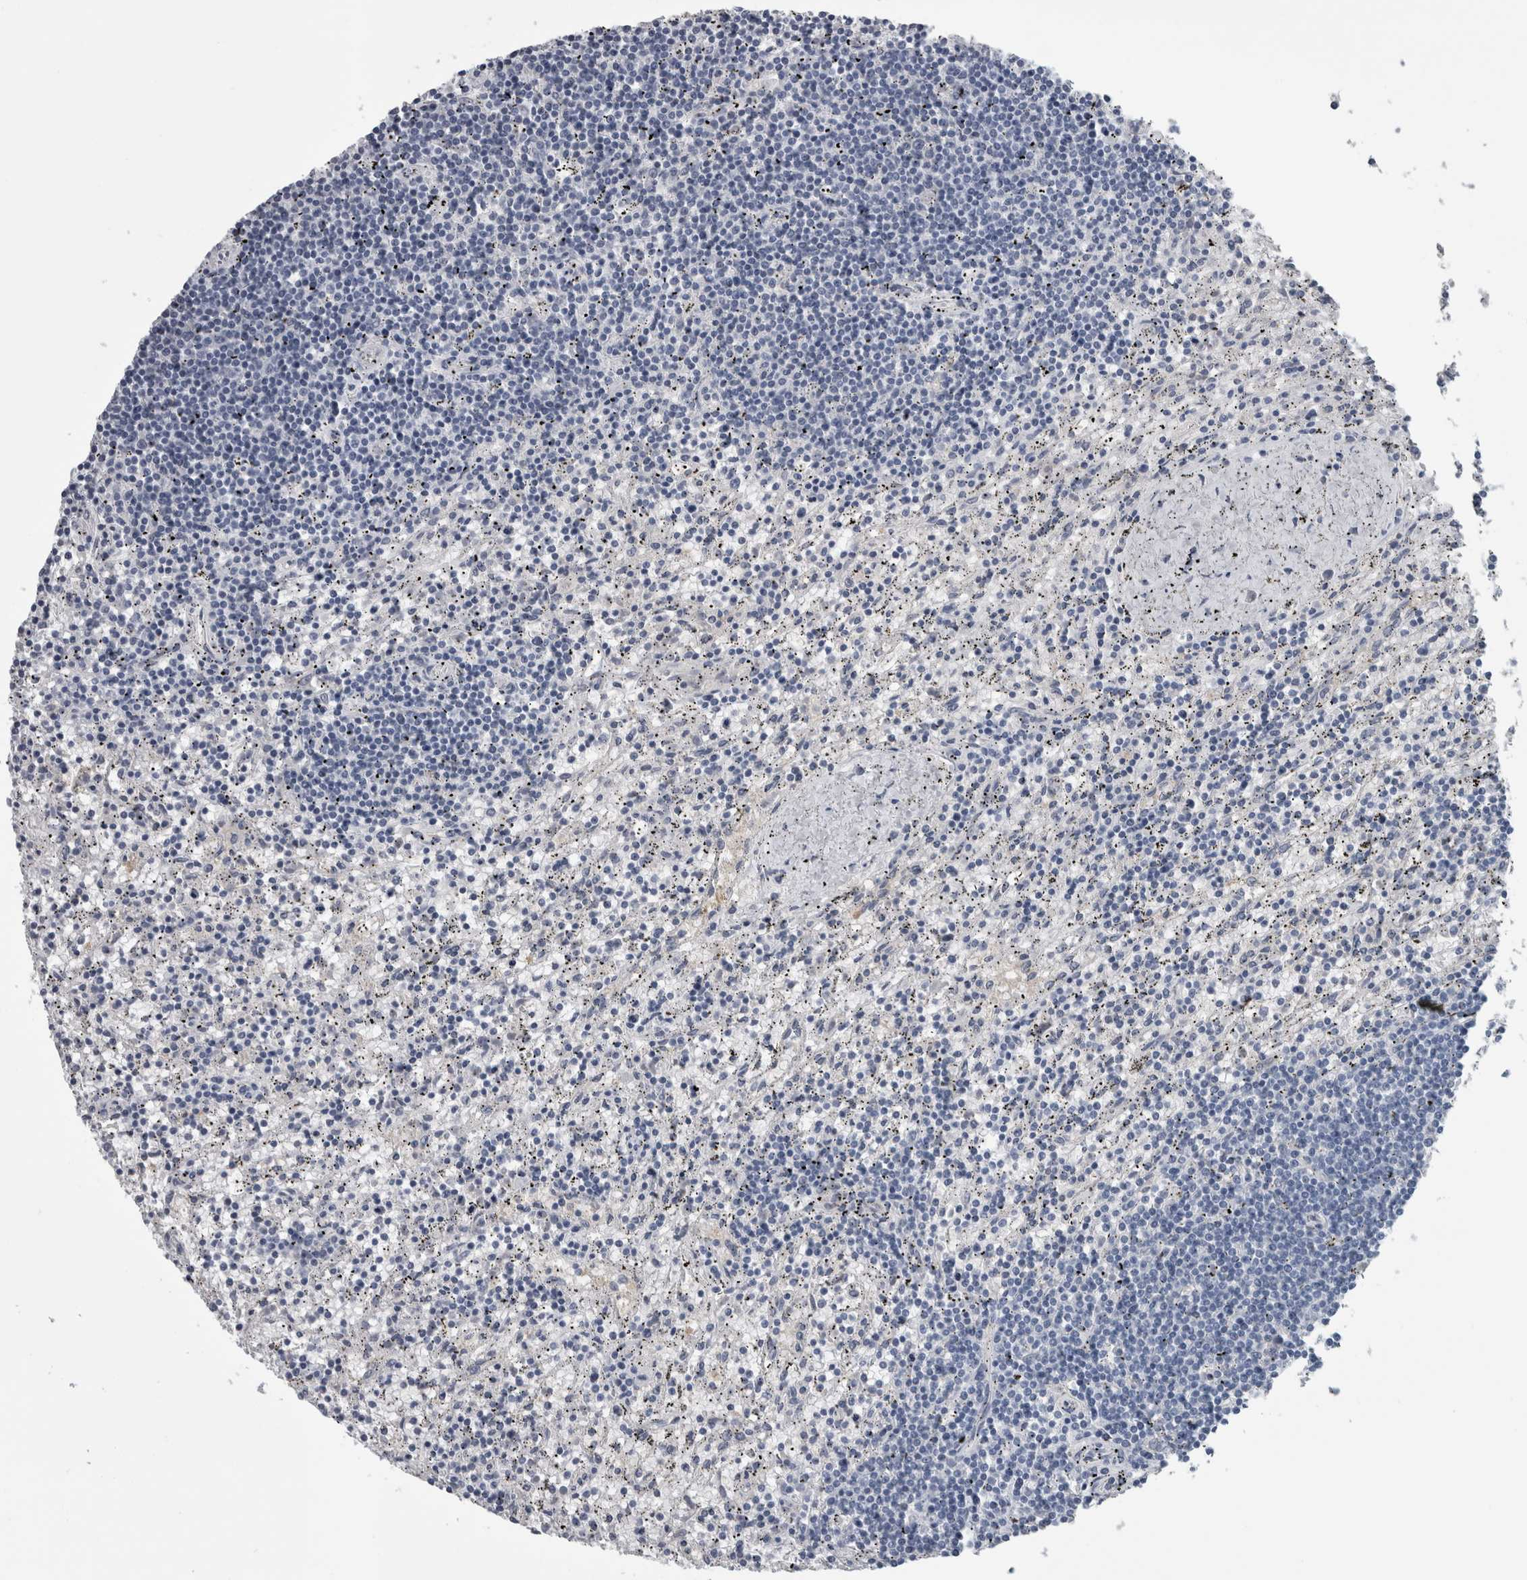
{"staining": {"intensity": "negative", "quantity": "none", "location": "none"}, "tissue": "lymphoma", "cell_type": "Tumor cells", "image_type": "cancer", "snomed": [{"axis": "morphology", "description": "Malignant lymphoma, non-Hodgkin's type, Low grade"}, {"axis": "topography", "description": "Spleen"}], "caption": "Human lymphoma stained for a protein using IHC demonstrates no staining in tumor cells.", "gene": "NAPRT", "patient": {"sex": "male", "age": 76}}